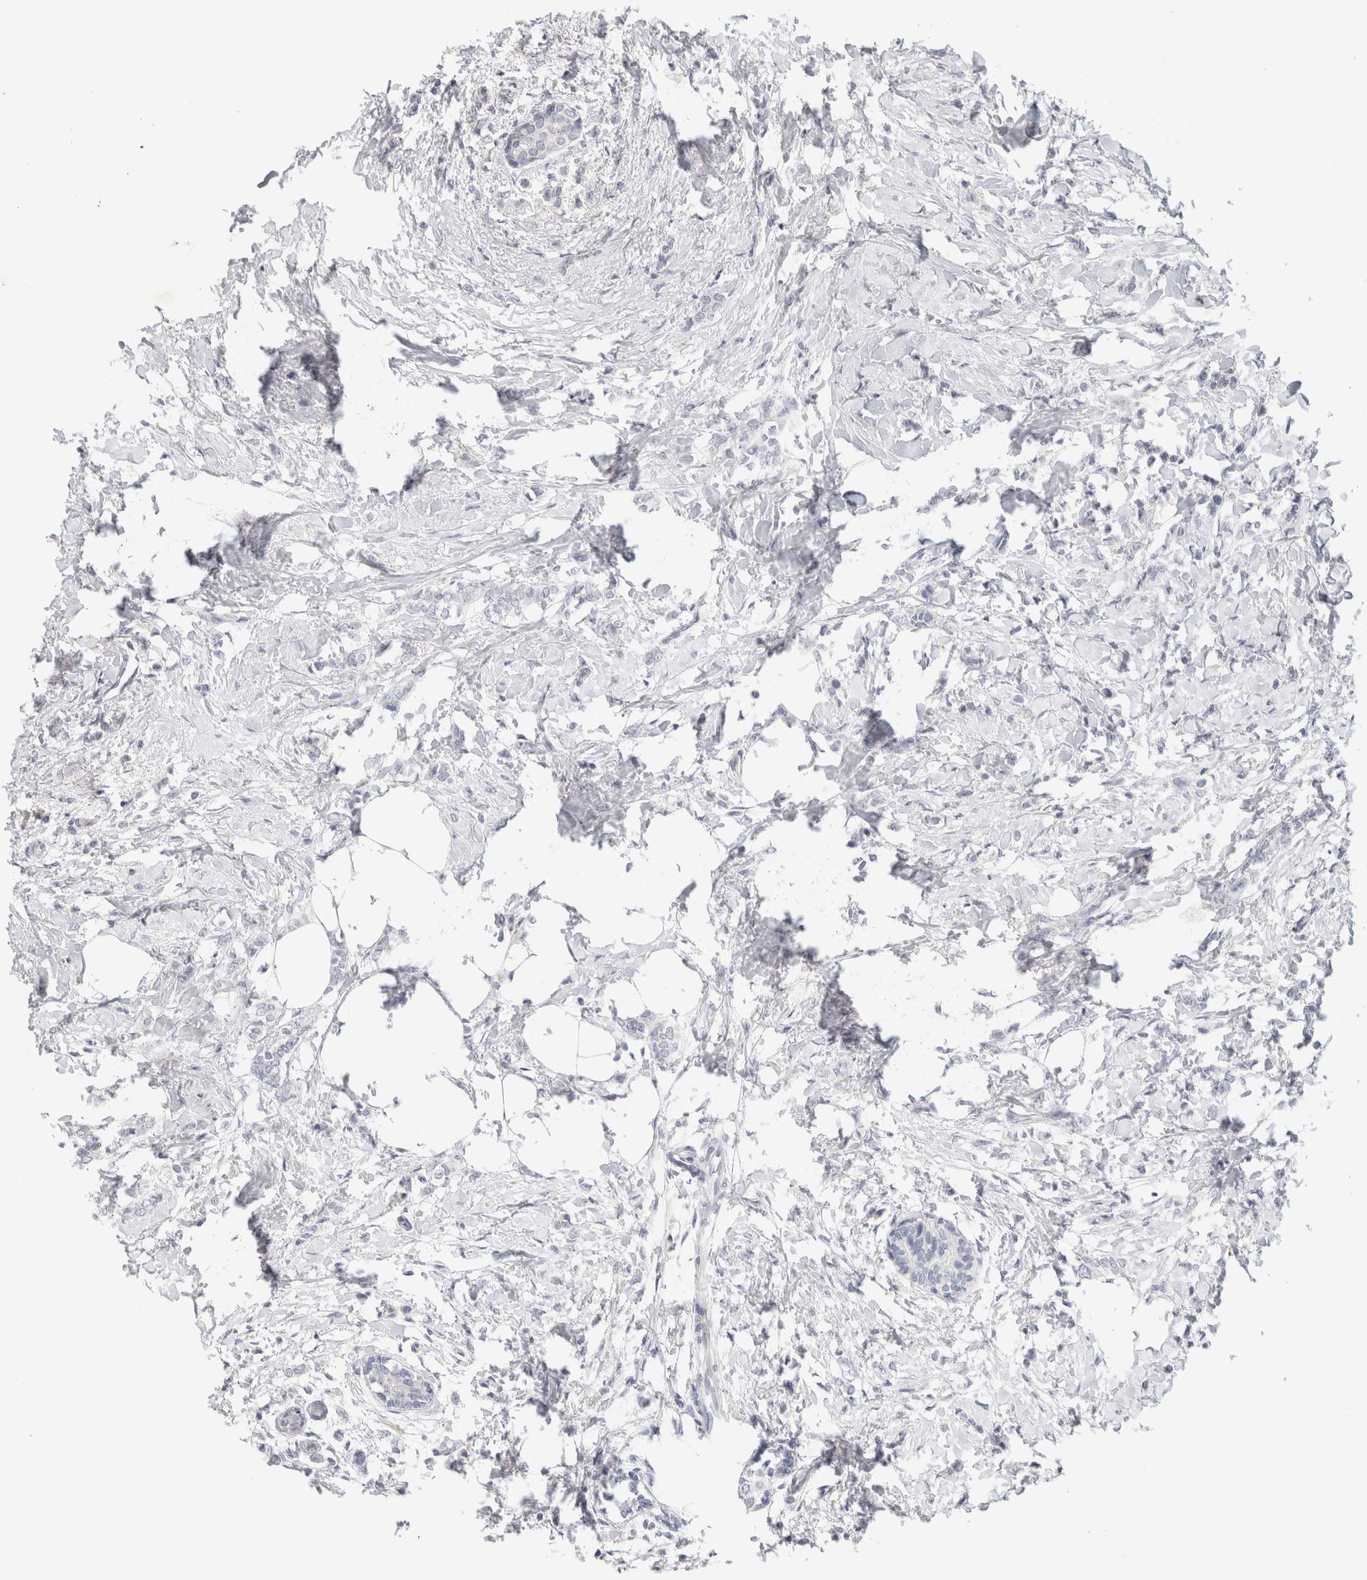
{"staining": {"intensity": "negative", "quantity": "none", "location": "none"}, "tissue": "breast cancer", "cell_type": "Tumor cells", "image_type": "cancer", "snomed": [{"axis": "morphology", "description": "Lobular carcinoma, in situ"}, {"axis": "morphology", "description": "Lobular carcinoma"}, {"axis": "topography", "description": "Breast"}], "caption": "This is a image of IHC staining of breast cancer (lobular carcinoma), which shows no expression in tumor cells.", "gene": "CHRM4", "patient": {"sex": "female", "age": 41}}